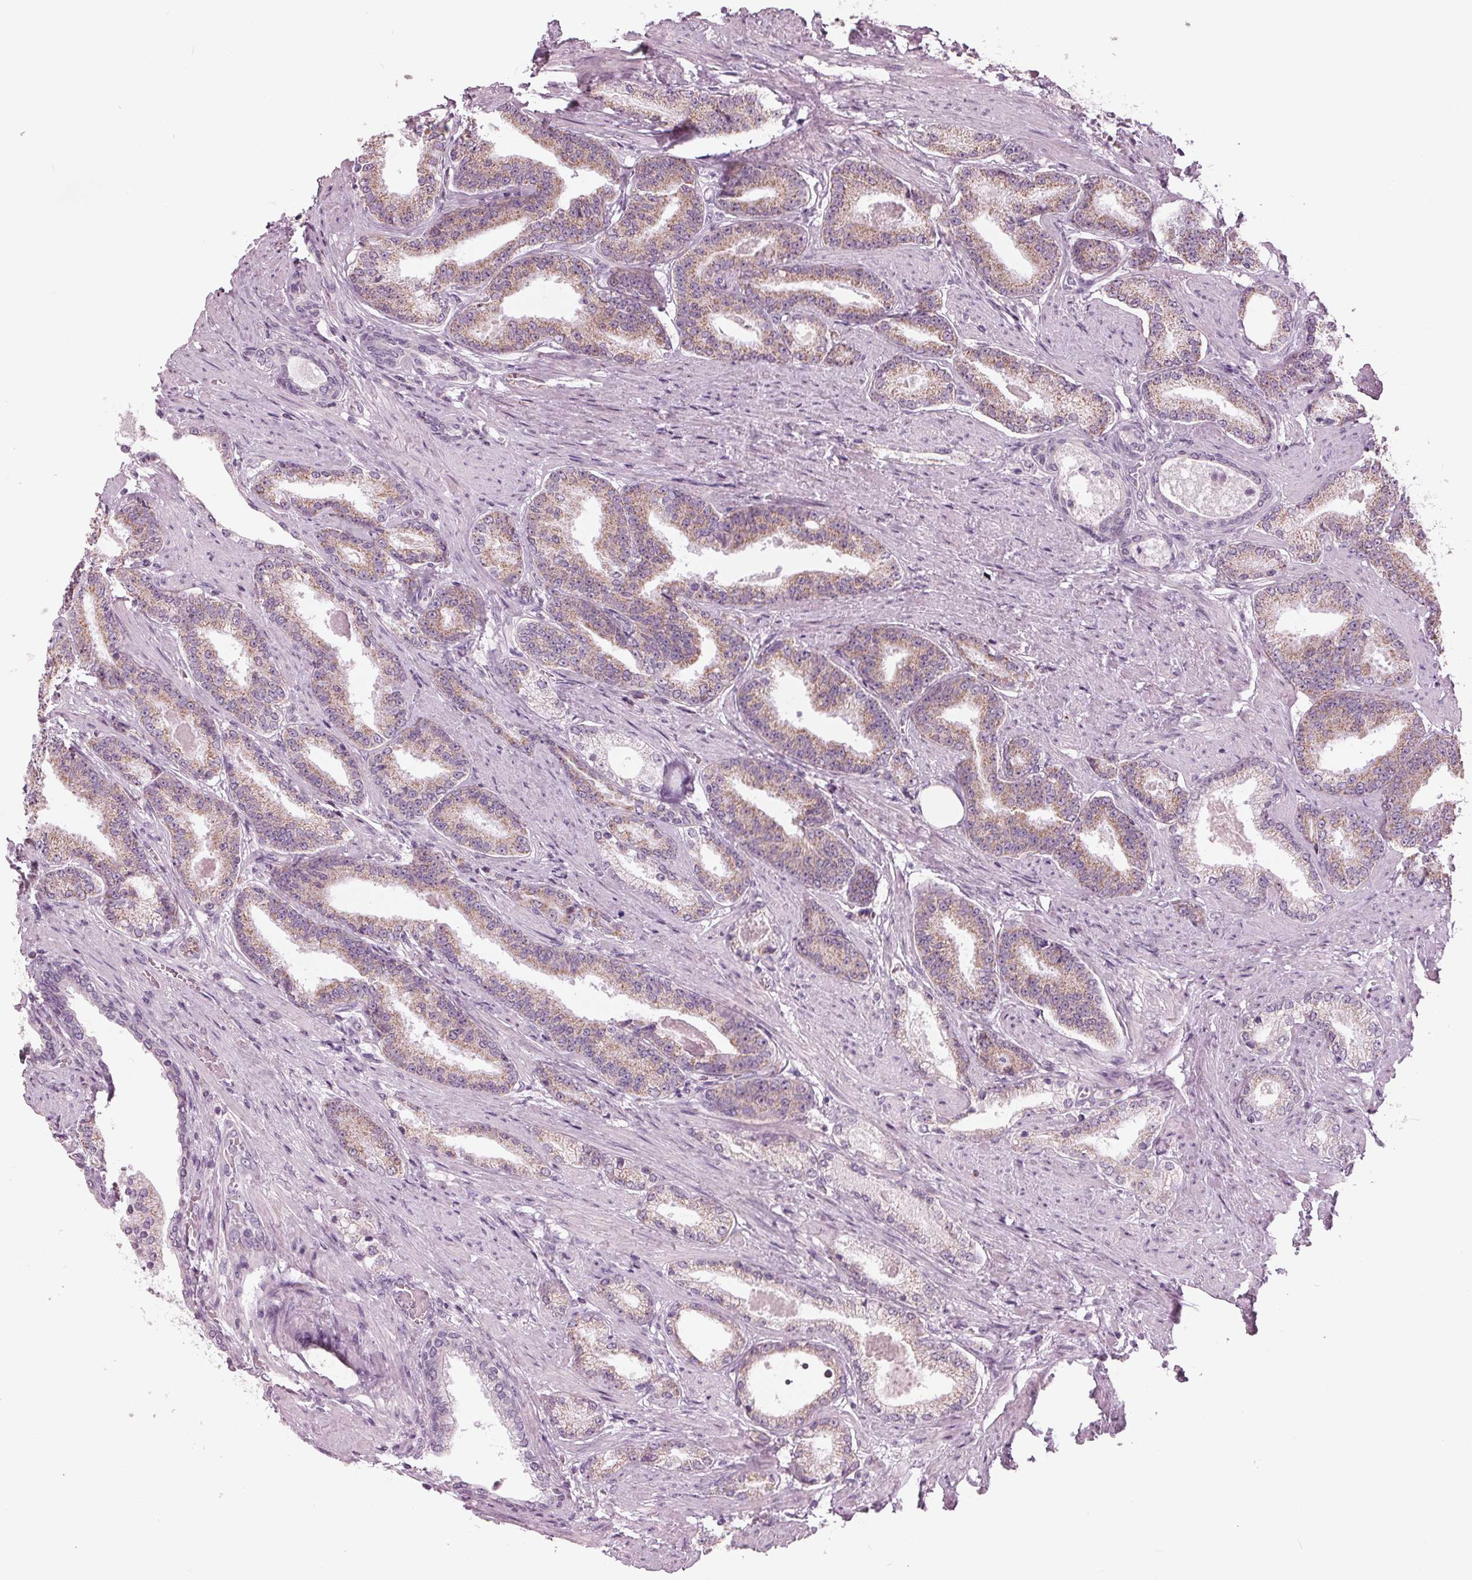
{"staining": {"intensity": "weak", "quantity": "25%-75%", "location": "cytoplasmic/membranous"}, "tissue": "prostate cancer", "cell_type": "Tumor cells", "image_type": "cancer", "snomed": [{"axis": "morphology", "description": "Adenocarcinoma, High grade"}, {"axis": "topography", "description": "Prostate and seminal vesicle, NOS"}], "caption": "About 25%-75% of tumor cells in human prostate cancer (high-grade adenocarcinoma) show weak cytoplasmic/membranous protein staining as visualized by brown immunohistochemical staining.", "gene": "SAMD4A", "patient": {"sex": "male", "age": 61}}